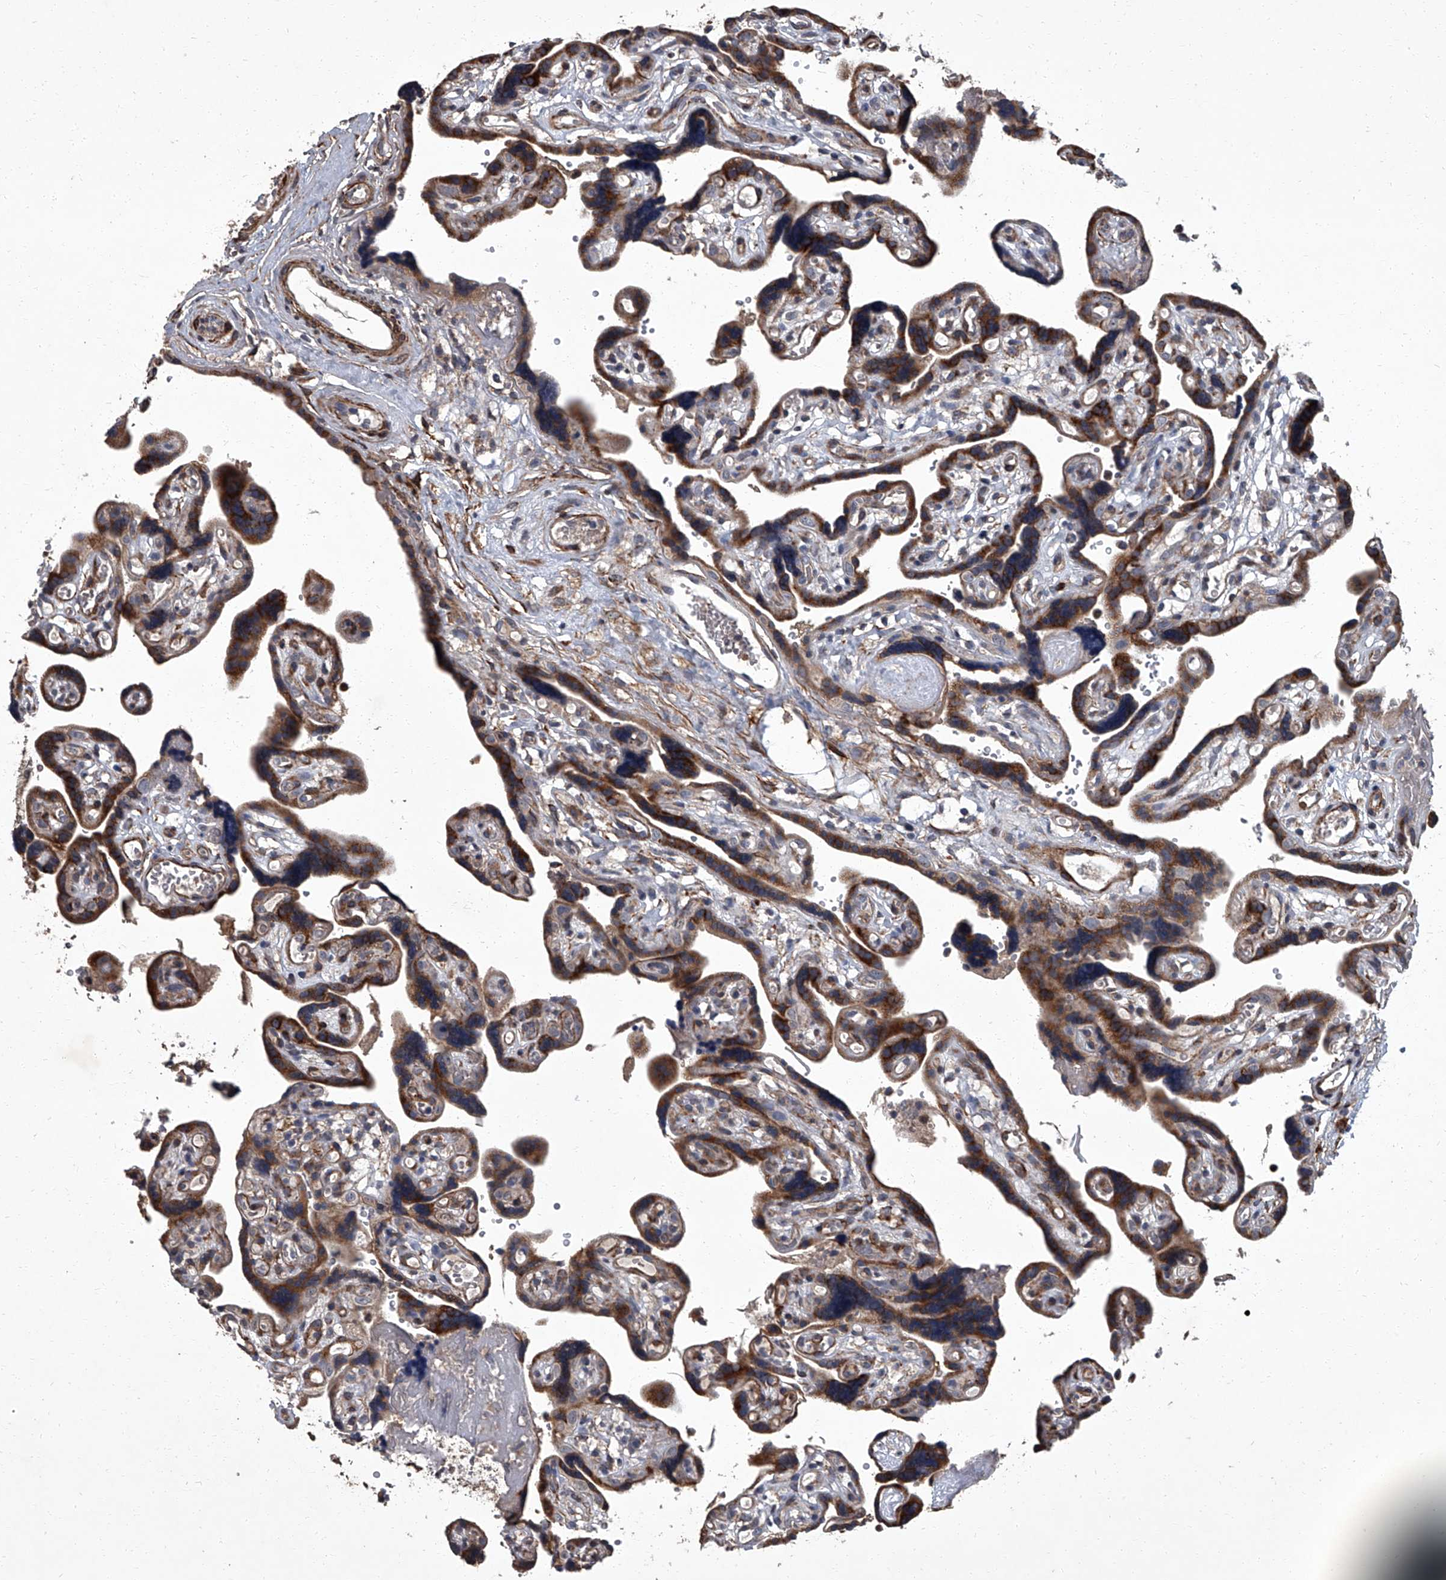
{"staining": {"intensity": "strong", "quantity": "25%-75%", "location": "cytoplasmic/membranous"}, "tissue": "placenta", "cell_type": "Decidual cells", "image_type": "normal", "snomed": [{"axis": "morphology", "description": "Normal tissue, NOS"}, {"axis": "topography", "description": "Placenta"}], "caption": "Decidual cells show high levels of strong cytoplasmic/membranous positivity in approximately 25%-75% of cells in normal human placenta.", "gene": "SIRT4", "patient": {"sex": "female", "age": 30}}